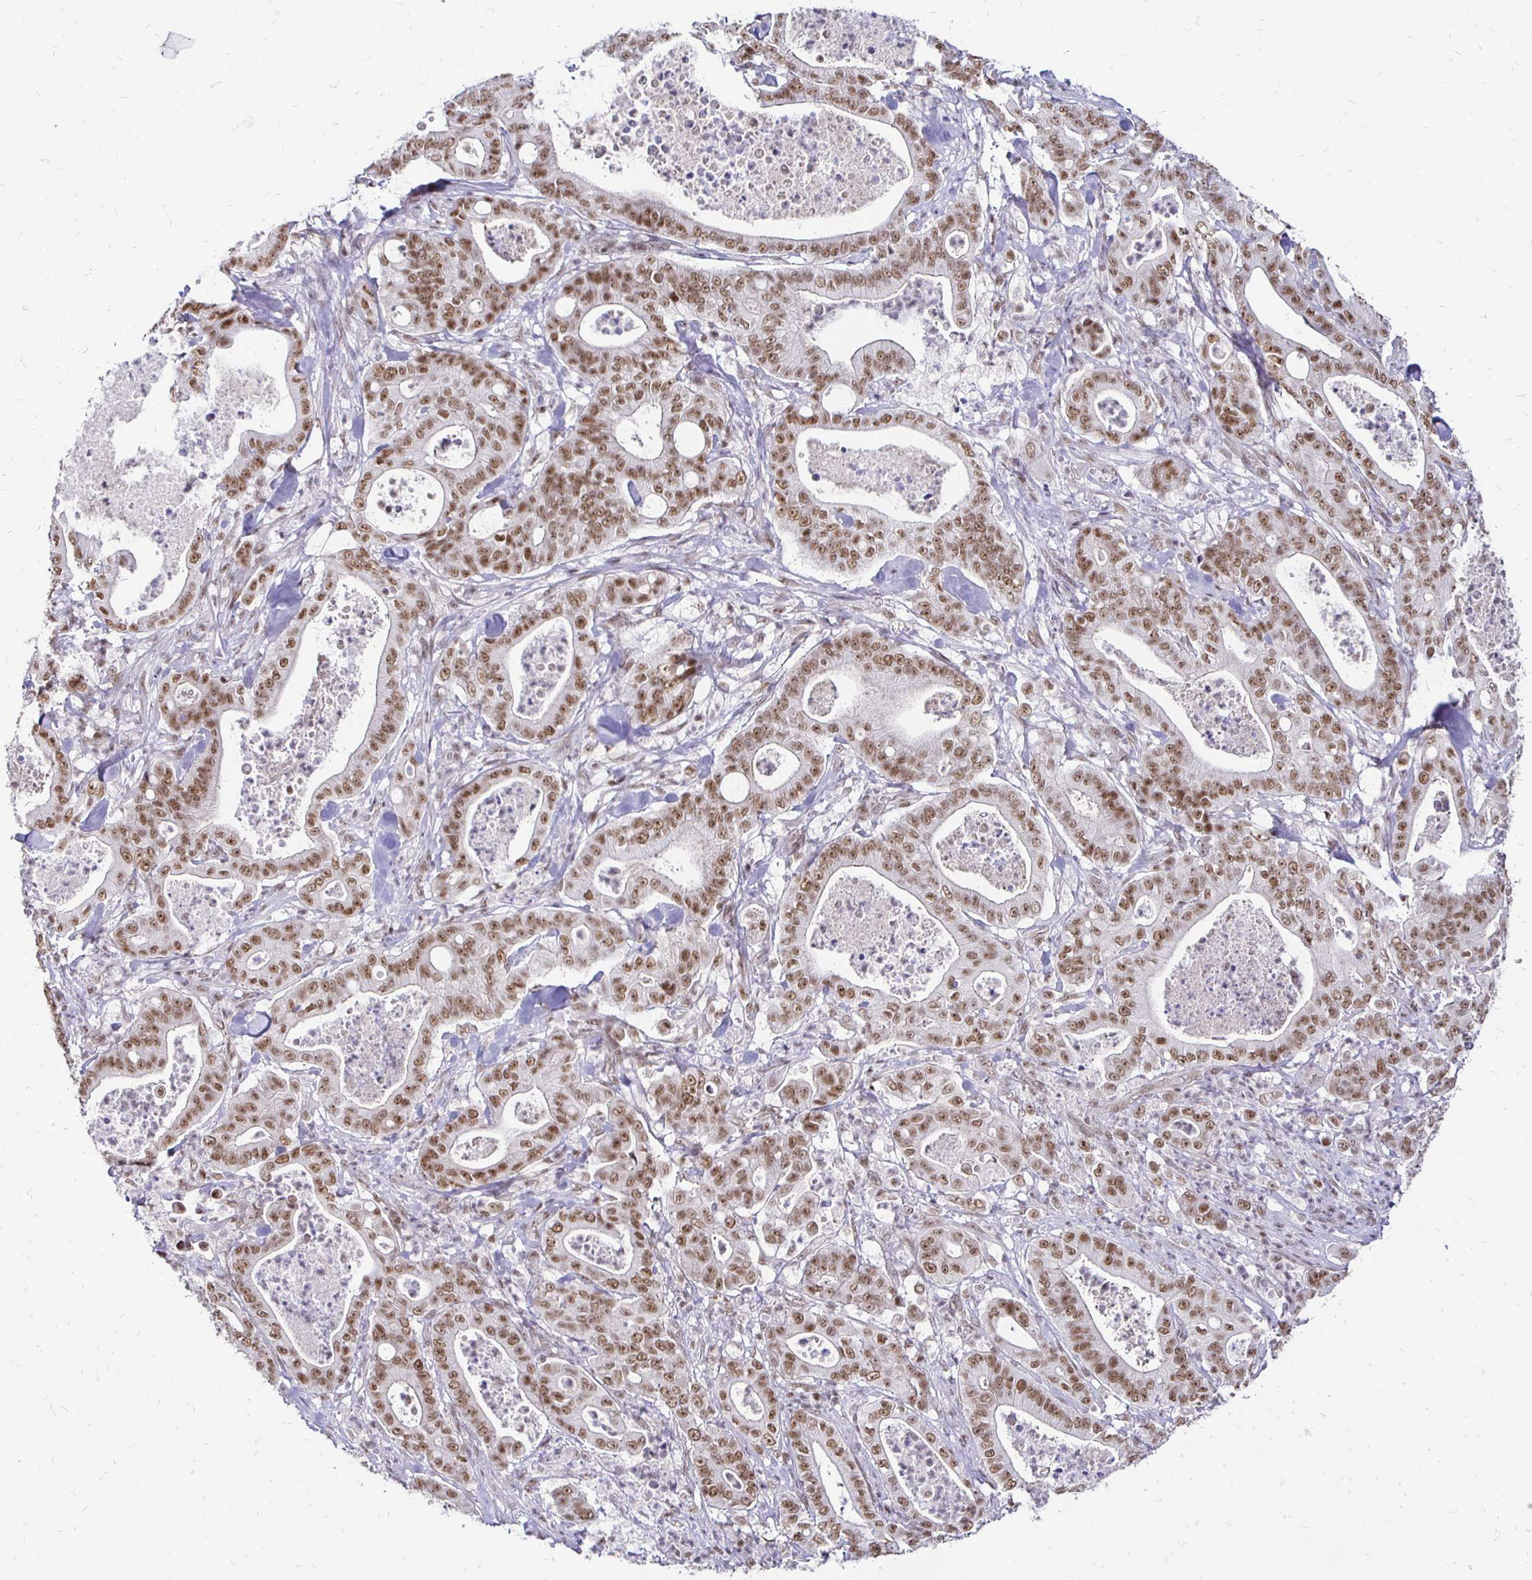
{"staining": {"intensity": "moderate", "quantity": ">75%", "location": "nuclear"}, "tissue": "pancreatic cancer", "cell_type": "Tumor cells", "image_type": "cancer", "snomed": [{"axis": "morphology", "description": "Adenocarcinoma, NOS"}, {"axis": "topography", "description": "Pancreas"}], "caption": "Pancreatic adenocarcinoma stained with a brown dye exhibits moderate nuclear positive positivity in about >75% of tumor cells.", "gene": "SIN3A", "patient": {"sex": "male", "age": 71}}